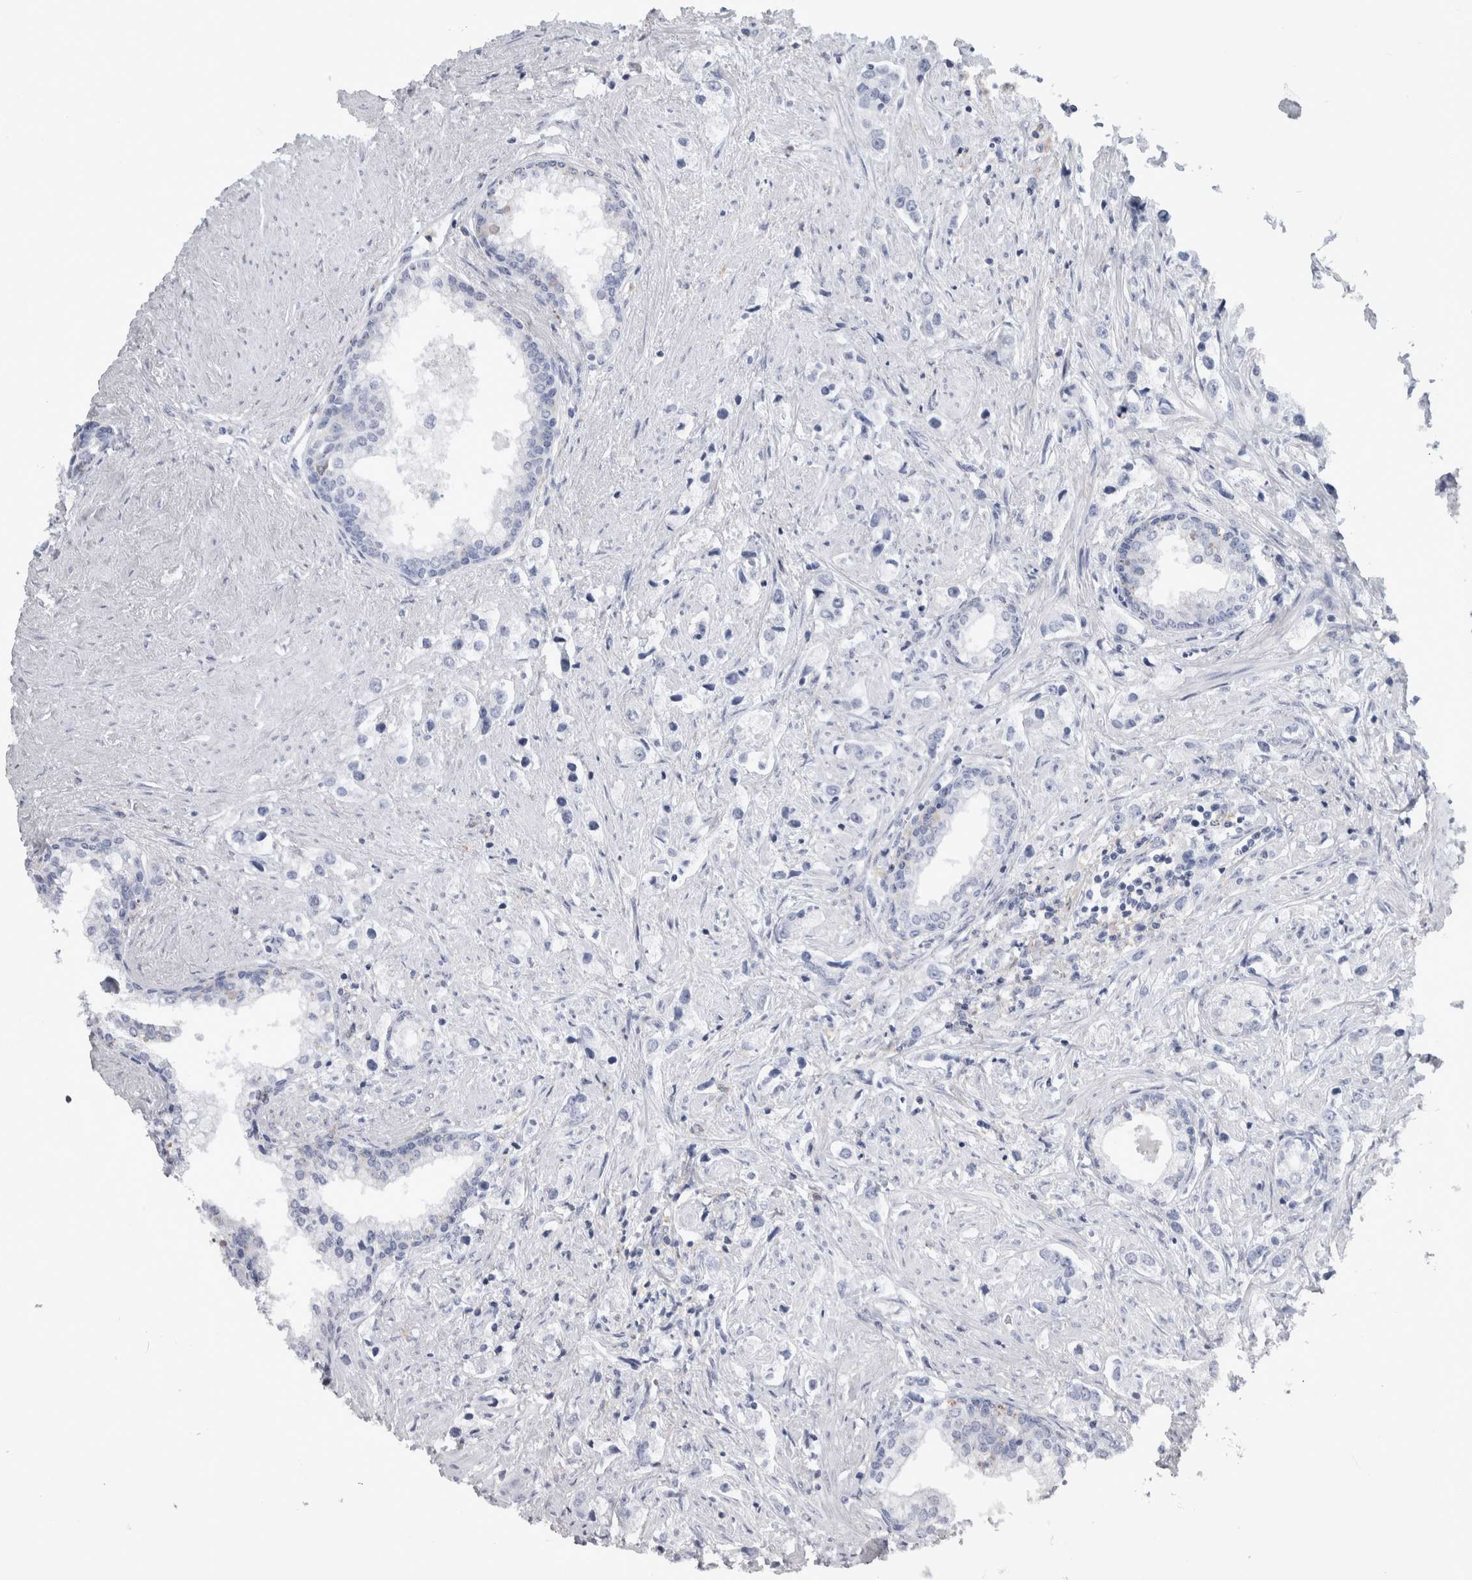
{"staining": {"intensity": "negative", "quantity": "none", "location": "none"}, "tissue": "prostate cancer", "cell_type": "Tumor cells", "image_type": "cancer", "snomed": [{"axis": "morphology", "description": "Adenocarcinoma, High grade"}, {"axis": "topography", "description": "Prostate"}], "caption": "An immunohistochemistry (IHC) photomicrograph of prostate cancer is shown. There is no staining in tumor cells of prostate cancer. Nuclei are stained in blue.", "gene": "SKAP2", "patient": {"sex": "male", "age": 66}}